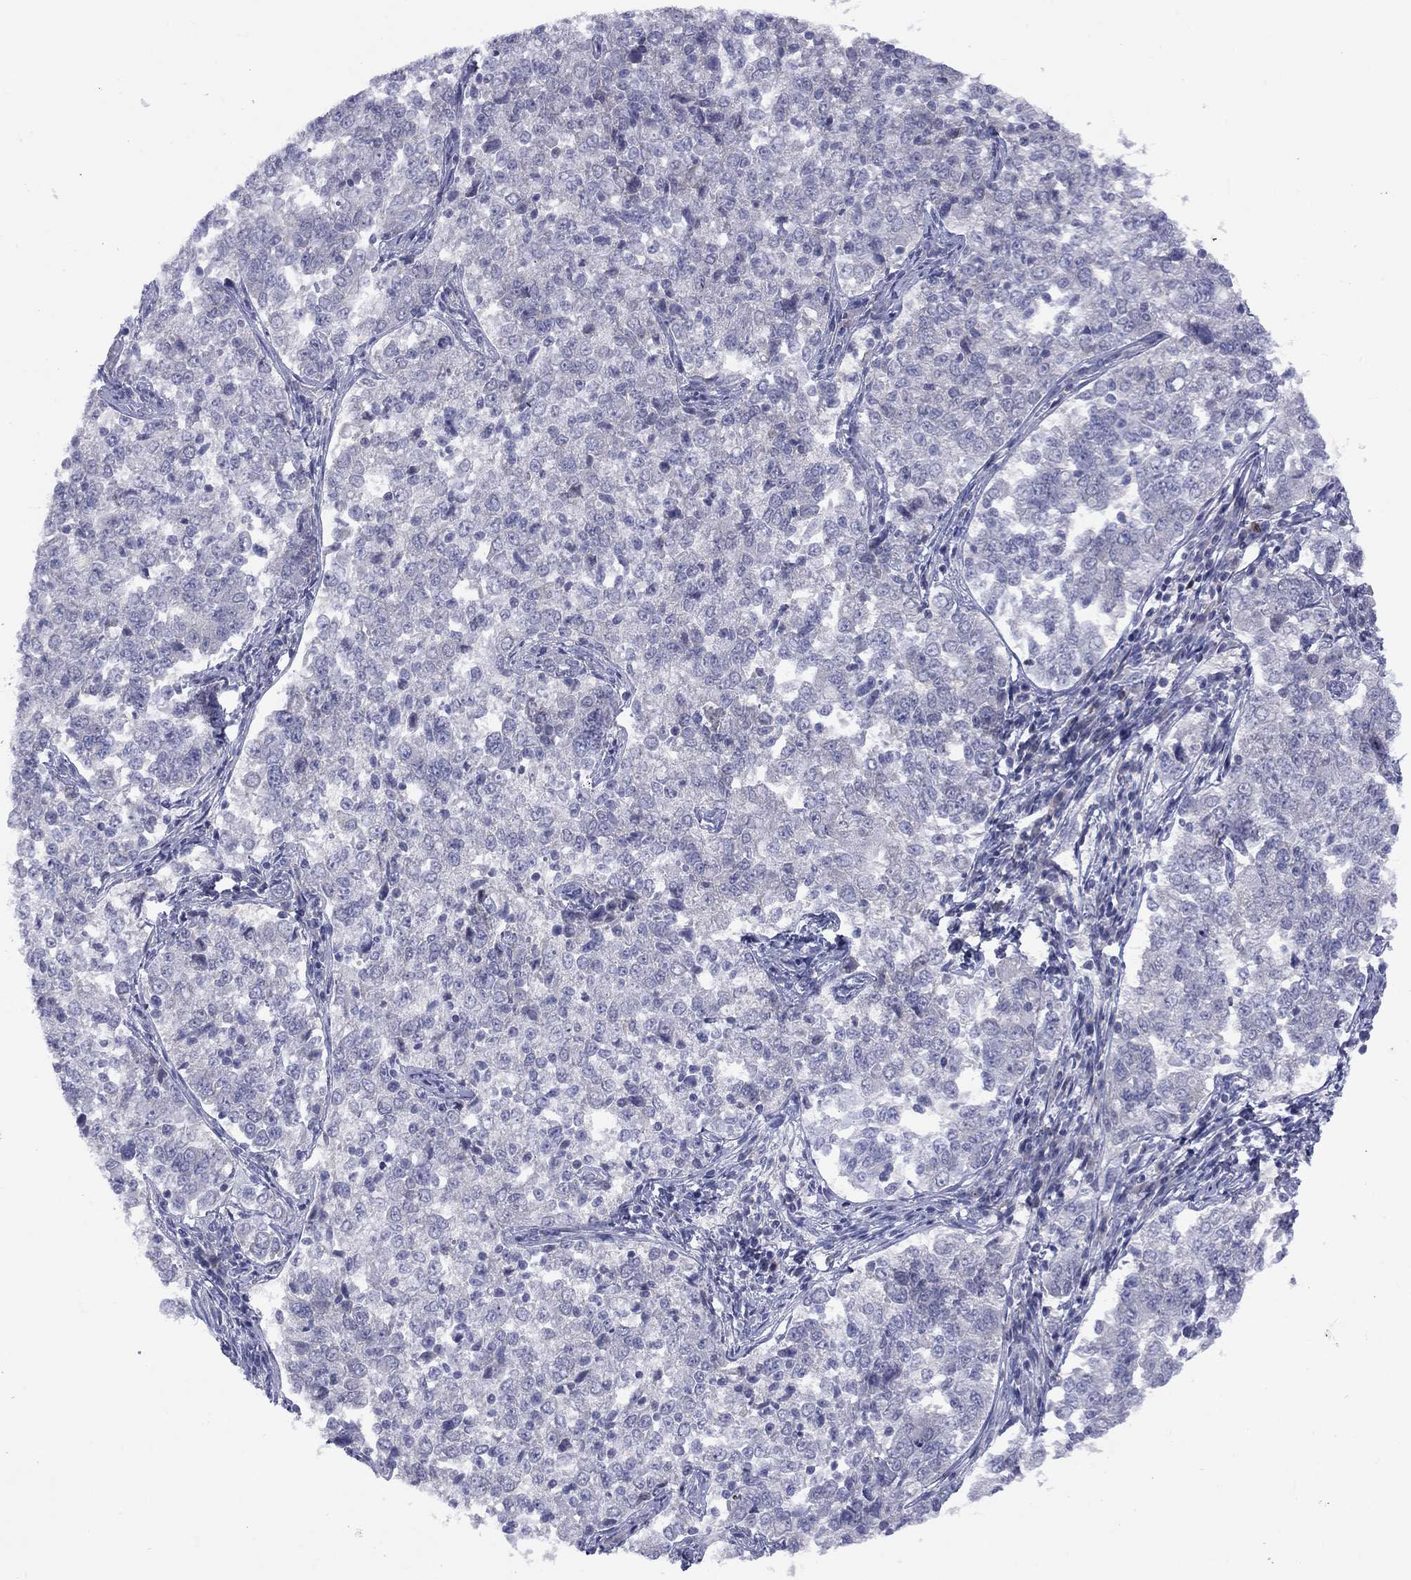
{"staining": {"intensity": "negative", "quantity": "none", "location": "none"}, "tissue": "endometrial cancer", "cell_type": "Tumor cells", "image_type": "cancer", "snomed": [{"axis": "morphology", "description": "Adenocarcinoma, NOS"}, {"axis": "topography", "description": "Endometrium"}], "caption": "The histopathology image demonstrates no significant staining in tumor cells of endometrial adenocarcinoma.", "gene": "CACNA1A", "patient": {"sex": "female", "age": 43}}